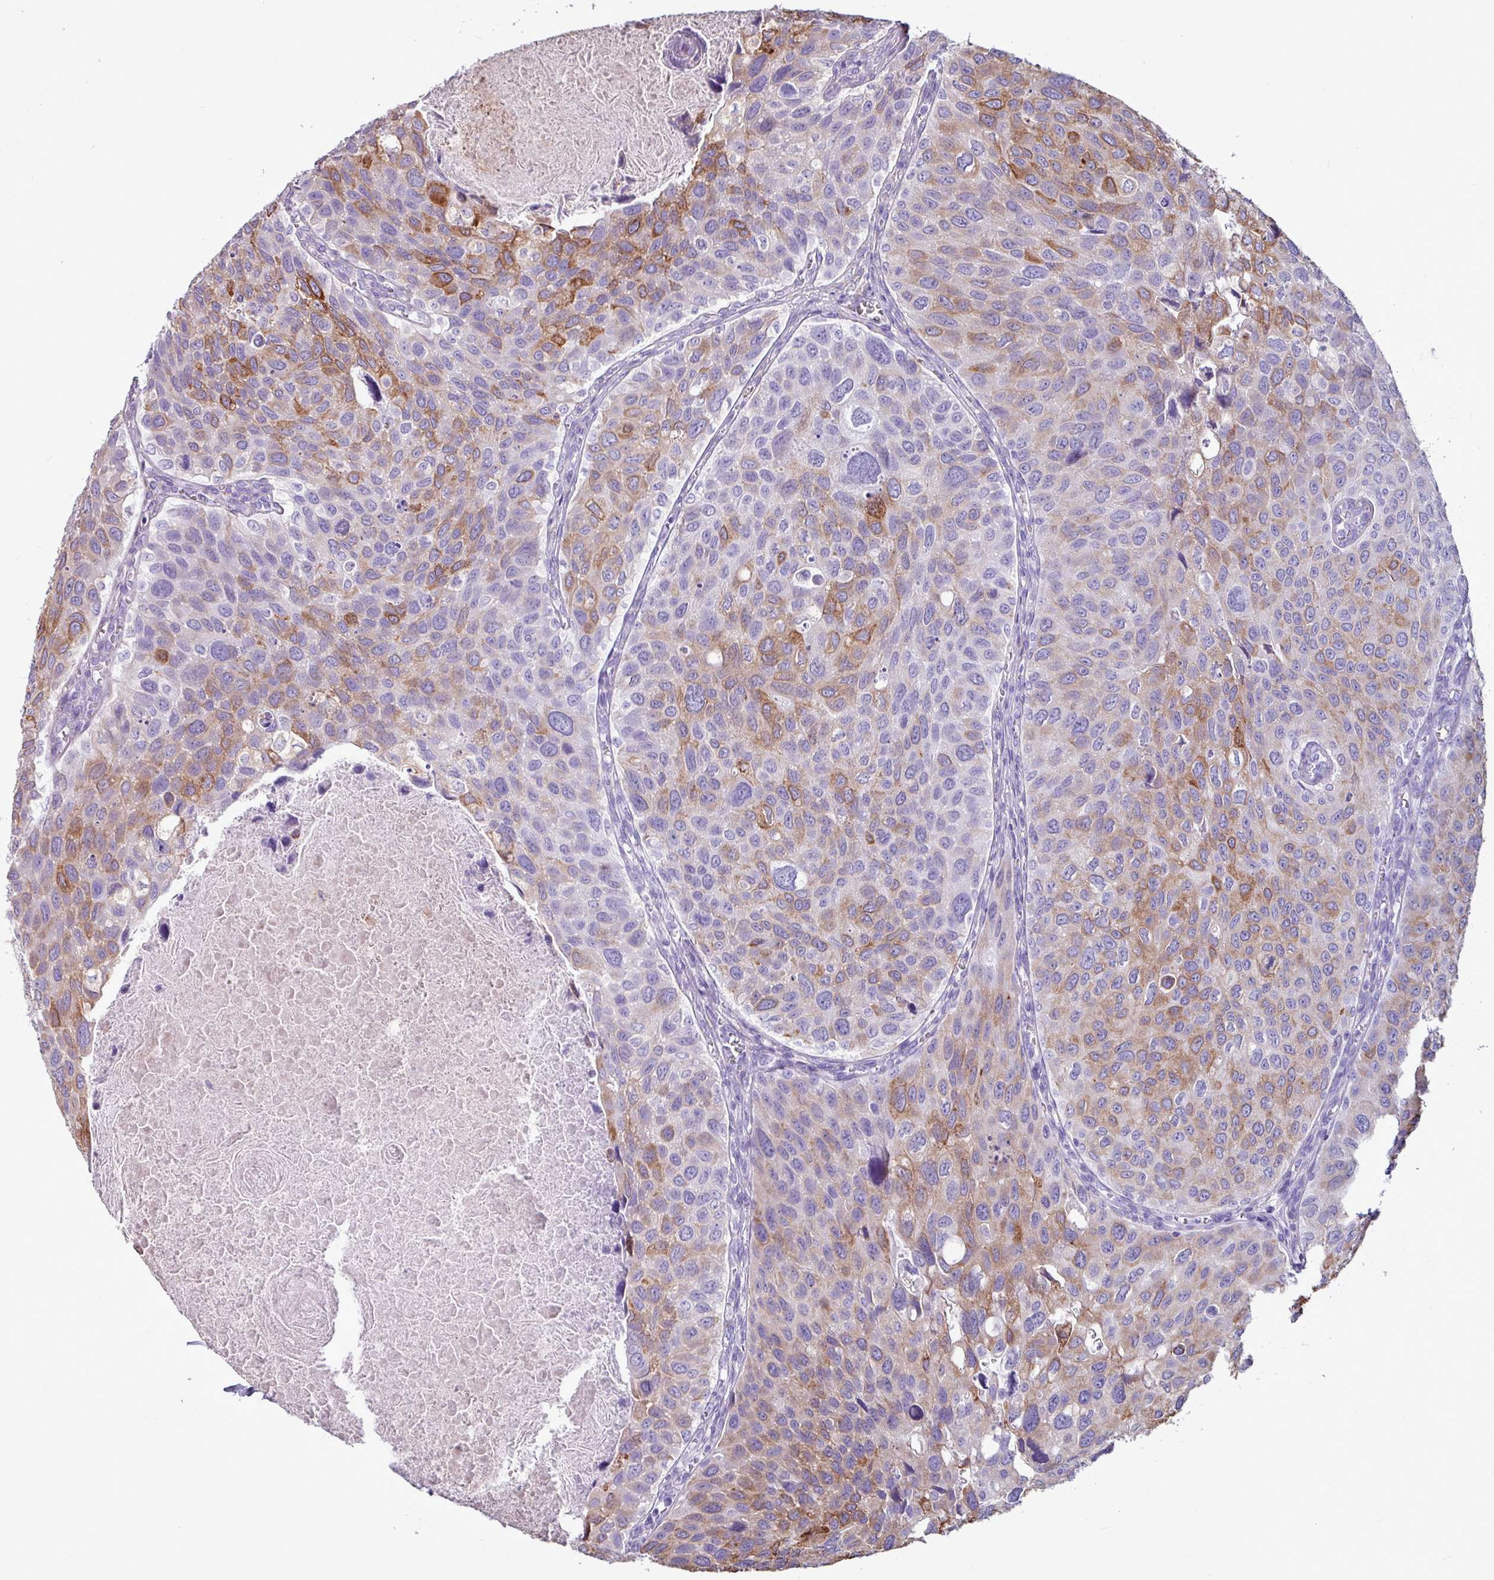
{"staining": {"intensity": "moderate", "quantity": "25%-75%", "location": "cytoplasmic/membranous"}, "tissue": "urothelial cancer", "cell_type": "Tumor cells", "image_type": "cancer", "snomed": [{"axis": "morphology", "description": "Urothelial carcinoma, NOS"}, {"axis": "topography", "description": "Urinary bladder"}], "caption": "Immunohistochemistry (IHC) (DAB (3,3'-diaminobenzidine)) staining of human transitional cell carcinoma demonstrates moderate cytoplasmic/membranous protein staining in about 25%-75% of tumor cells.", "gene": "PPP1R35", "patient": {"sex": "male", "age": 80}}